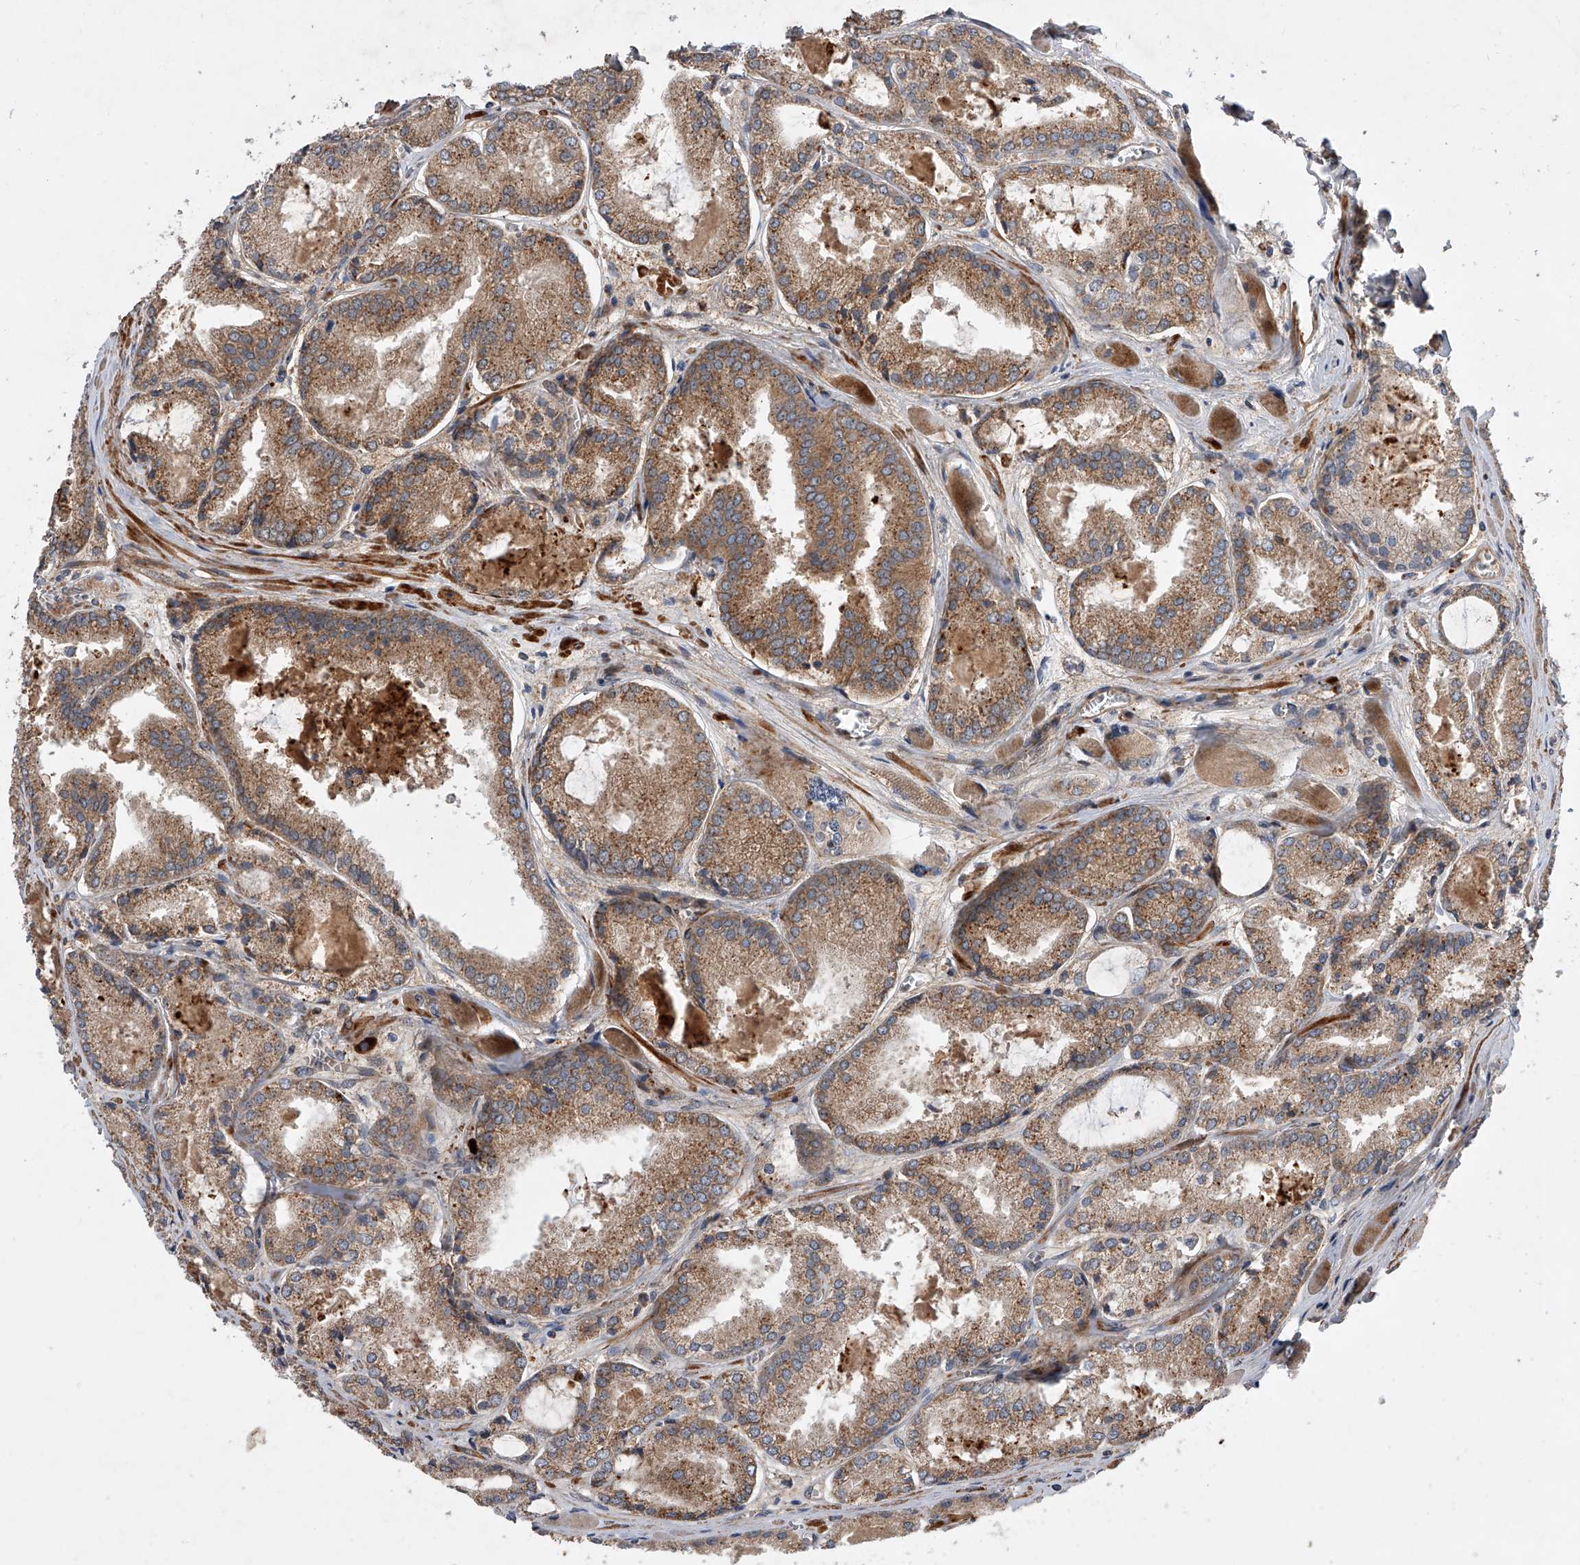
{"staining": {"intensity": "moderate", "quantity": ">75%", "location": "cytoplasmic/membranous"}, "tissue": "prostate cancer", "cell_type": "Tumor cells", "image_type": "cancer", "snomed": [{"axis": "morphology", "description": "Adenocarcinoma, Low grade"}, {"axis": "topography", "description": "Prostate"}], "caption": "Prostate cancer (low-grade adenocarcinoma) stained with a brown dye displays moderate cytoplasmic/membranous positive staining in about >75% of tumor cells.", "gene": "USP47", "patient": {"sex": "male", "age": 67}}